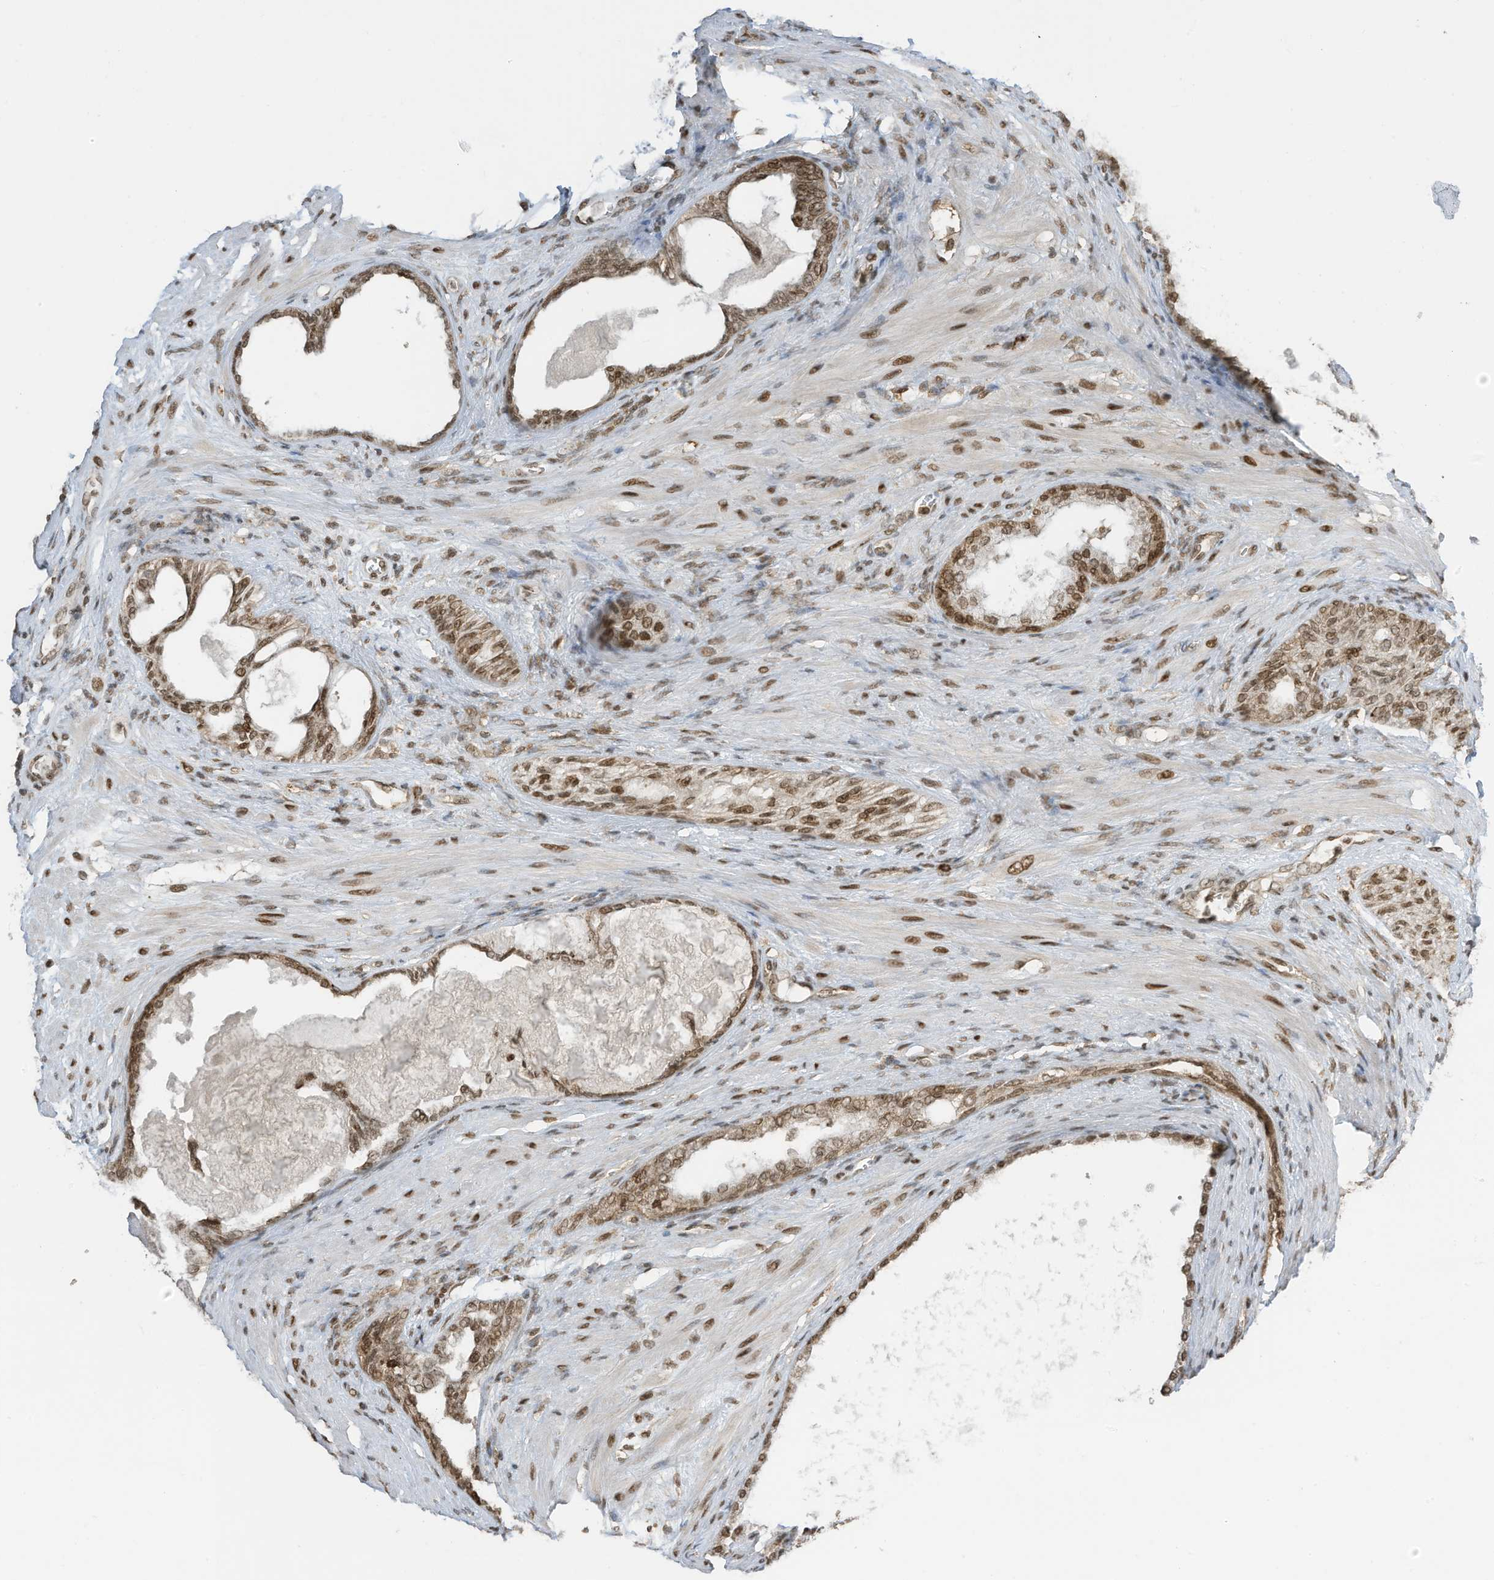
{"staining": {"intensity": "moderate", "quantity": ">75%", "location": "nuclear"}, "tissue": "prostate cancer", "cell_type": "Tumor cells", "image_type": "cancer", "snomed": [{"axis": "morphology", "description": "Normal tissue, NOS"}, {"axis": "morphology", "description": "Adenocarcinoma, Low grade"}, {"axis": "topography", "description": "Prostate"}, {"axis": "topography", "description": "Peripheral nerve tissue"}], "caption": "This is a photomicrograph of immunohistochemistry (IHC) staining of prostate cancer, which shows moderate staining in the nuclear of tumor cells.", "gene": "KPNB1", "patient": {"sex": "male", "age": 71}}